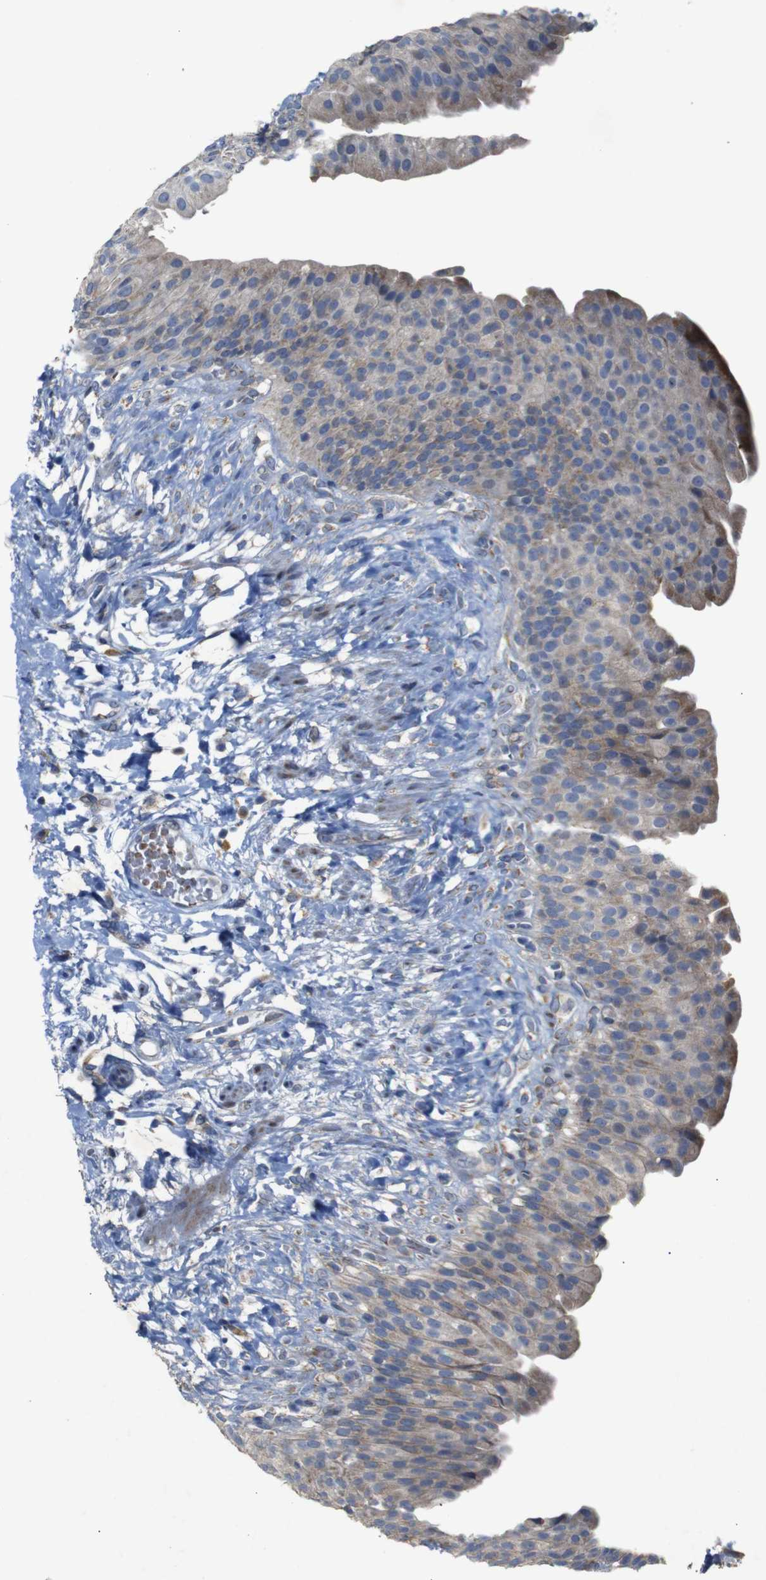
{"staining": {"intensity": "weak", "quantity": ">75%", "location": "cytoplasmic/membranous"}, "tissue": "urinary bladder", "cell_type": "Urothelial cells", "image_type": "normal", "snomed": [{"axis": "morphology", "description": "Normal tissue, NOS"}, {"axis": "topography", "description": "Urinary bladder"}], "caption": "Protein staining by immunohistochemistry (IHC) reveals weak cytoplasmic/membranous positivity in approximately >75% of urothelial cells in unremarkable urinary bladder.", "gene": "CHST10", "patient": {"sex": "female", "age": 79}}